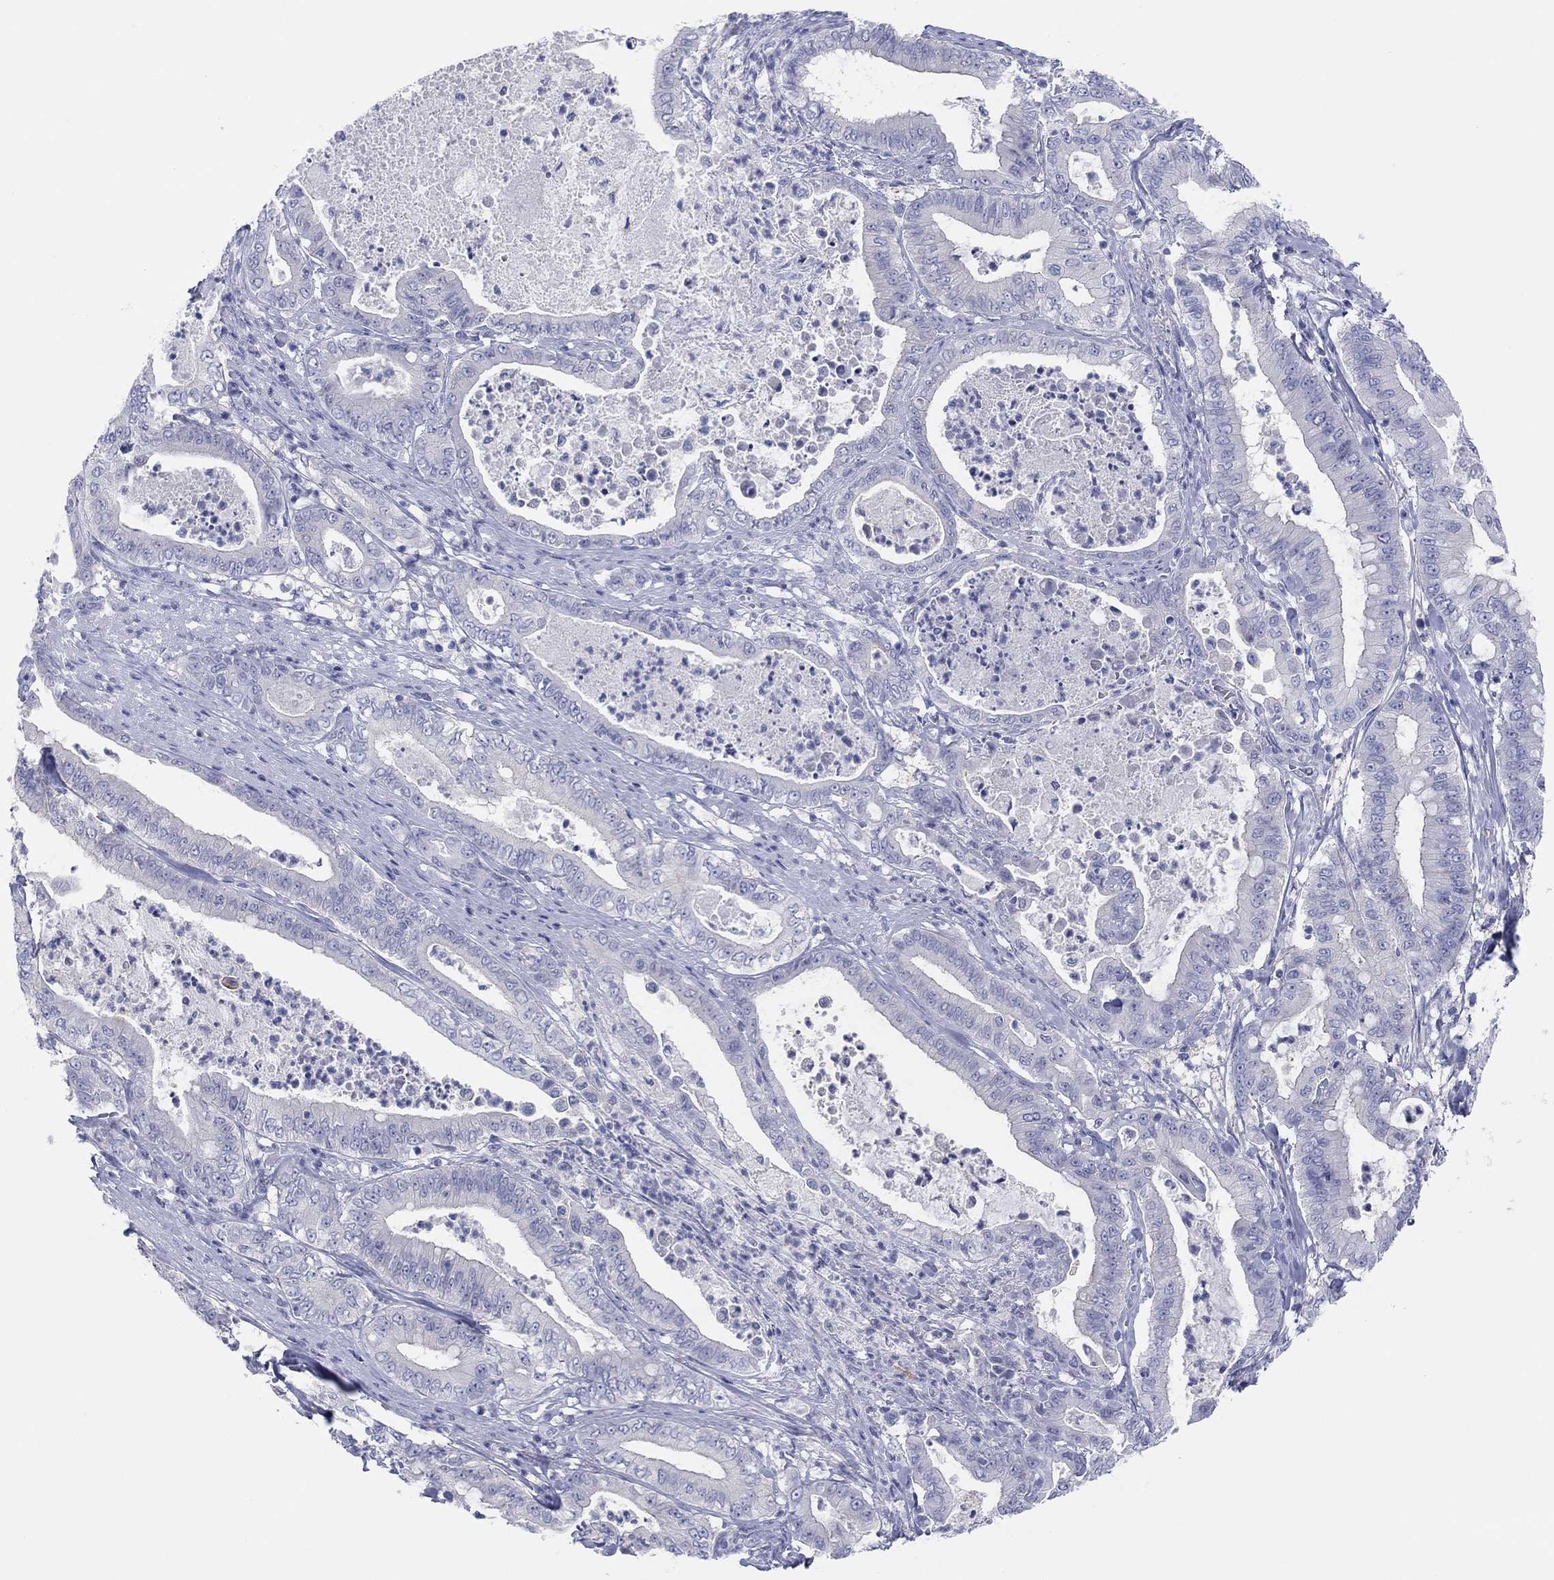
{"staining": {"intensity": "negative", "quantity": "none", "location": "none"}, "tissue": "pancreatic cancer", "cell_type": "Tumor cells", "image_type": "cancer", "snomed": [{"axis": "morphology", "description": "Adenocarcinoma, NOS"}, {"axis": "topography", "description": "Pancreas"}], "caption": "High power microscopy micrograph of an immunohistochemistry (IHC) photomicrograph of pancreatic cancer, revealing no significant positivity in tumor cells.", "gene": "CPNE6", "patient": {"sex": "male", "age": 71}}